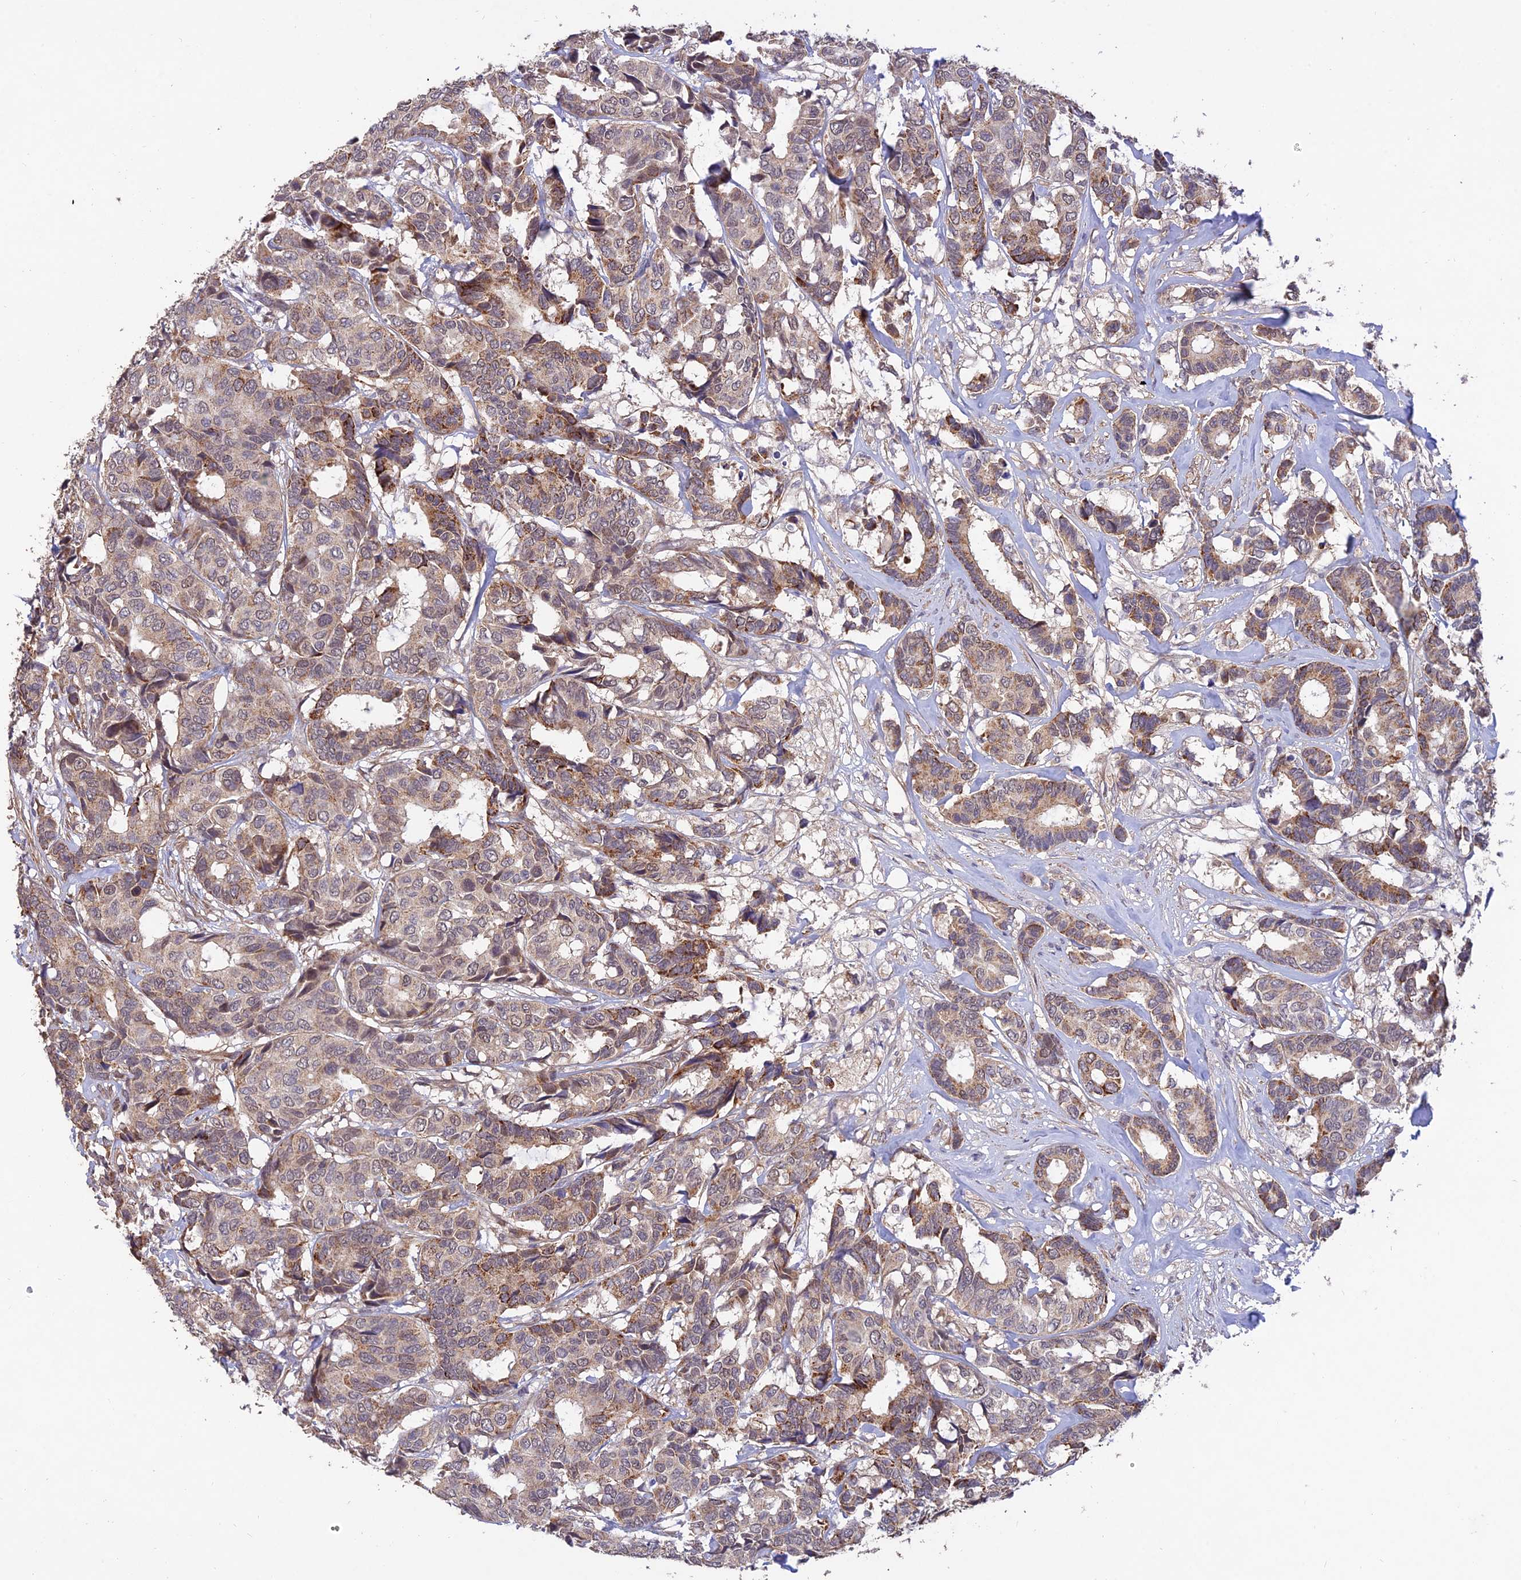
{"staining": {"intensity": "moderate", "quantity": ">75%", "location": "cytoplasmic/membranous"}, "tissue": "breast cancer", "cell_type": "Tumor cells", "image_type": "cancer", "snomed": [{"axis": "morphology", "description": "Duct carcinoma"}, {"axis": "topography", "description": "Breast"}], "caption": "Immunohistochemistry (IHC) histopathology image of breast cancer stained for a protein (brown), which exhibits medium levels of moderate cytoplasmic/membranous staining in approximately >75% of tumor cells.", "gene": "PAGR1", "patient": {"sex": "female", "age": 87}}